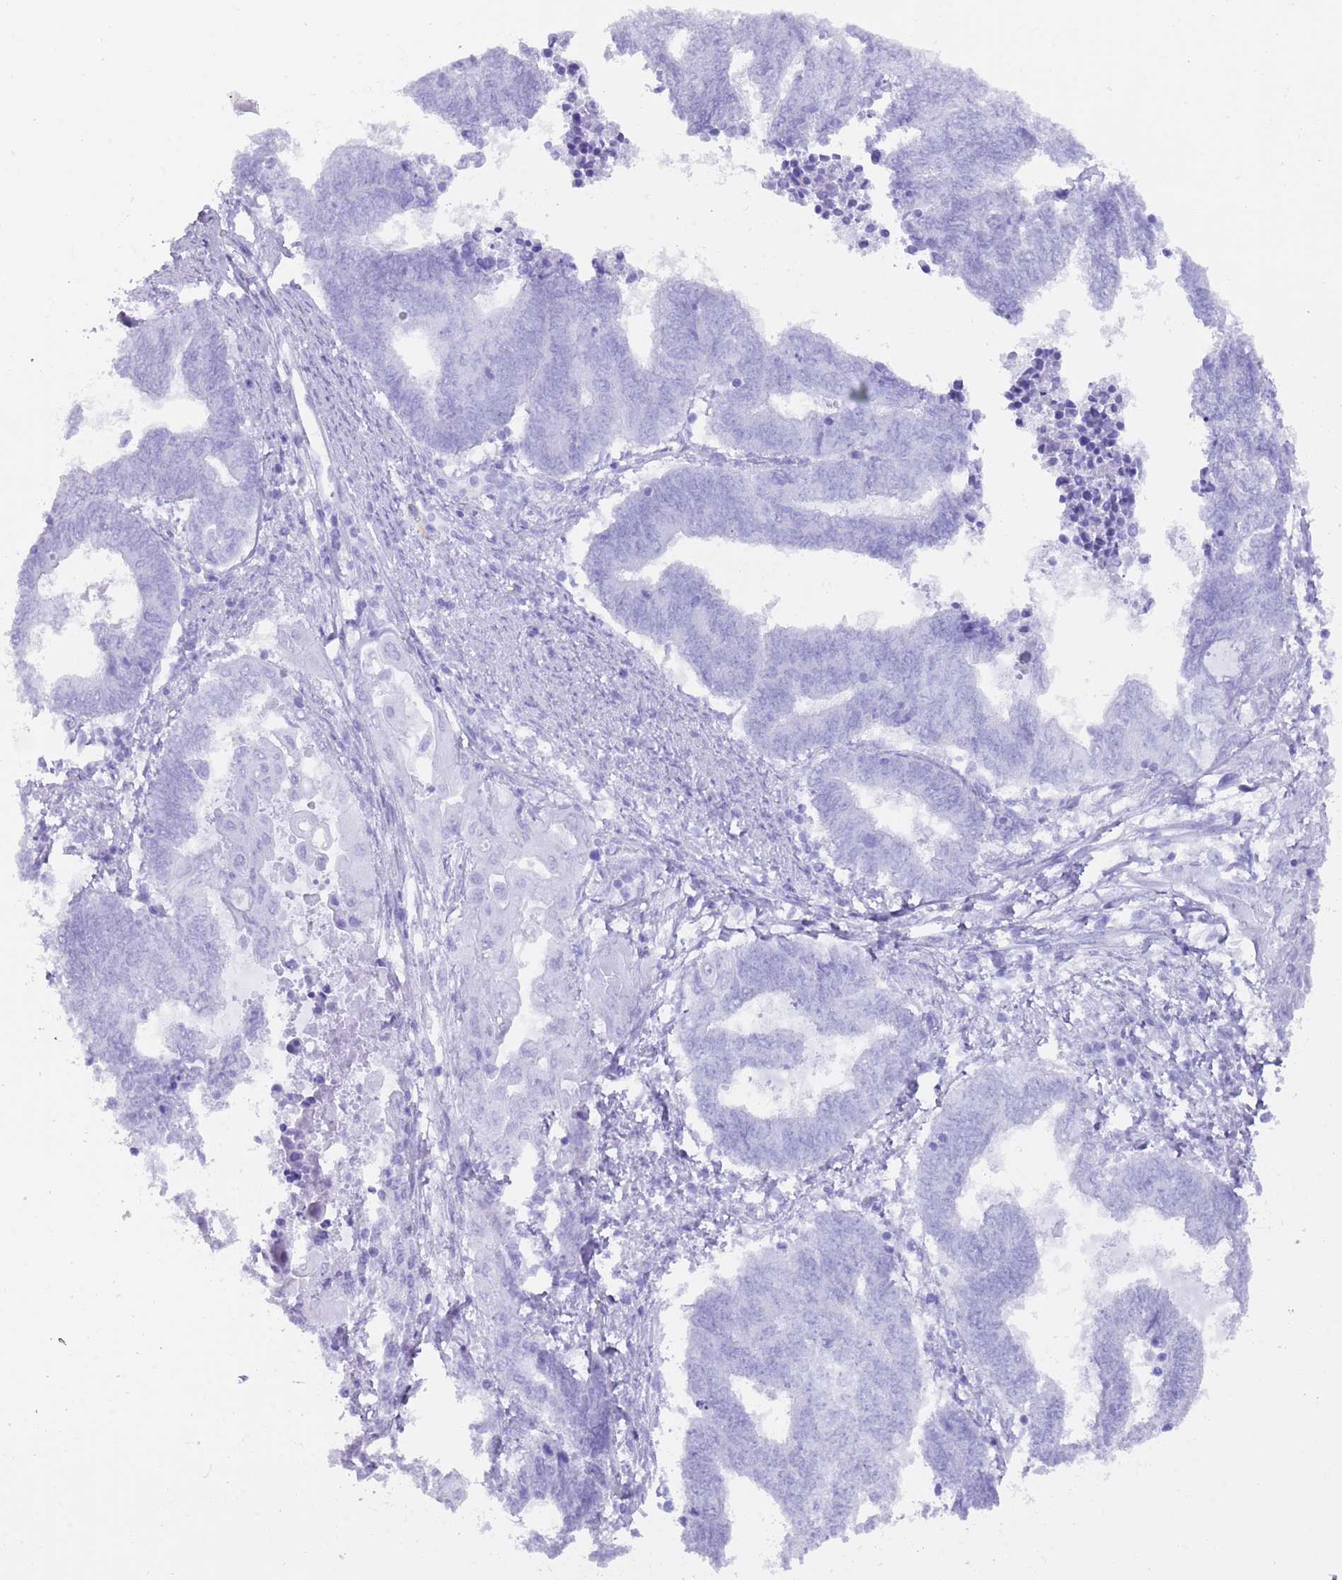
{"staining": {"intensity": "negative", "quantity": "none", "location": "none"}, "tissue": "endometrial cancer", "cell_type": "Tumor cells", "image_type": "cancer", "snomed": [{"axis": "morphology", "description": "Adenocarcinoma, NOS"}, {"axis": "topography", "description": "Uterus"}, {"axis": "topography", "description": "Endometrium"}], "caption": "Image shows no significant protein positivity in tumor cells of endometrial adenocarcinoma. (DAB (3,3'-diaminobenzidine) immunohistochemistry (IHC) with hematoxylin counter stain).", "gene": "MYADML2", "patient": {"sex": "female", "age": 70}}